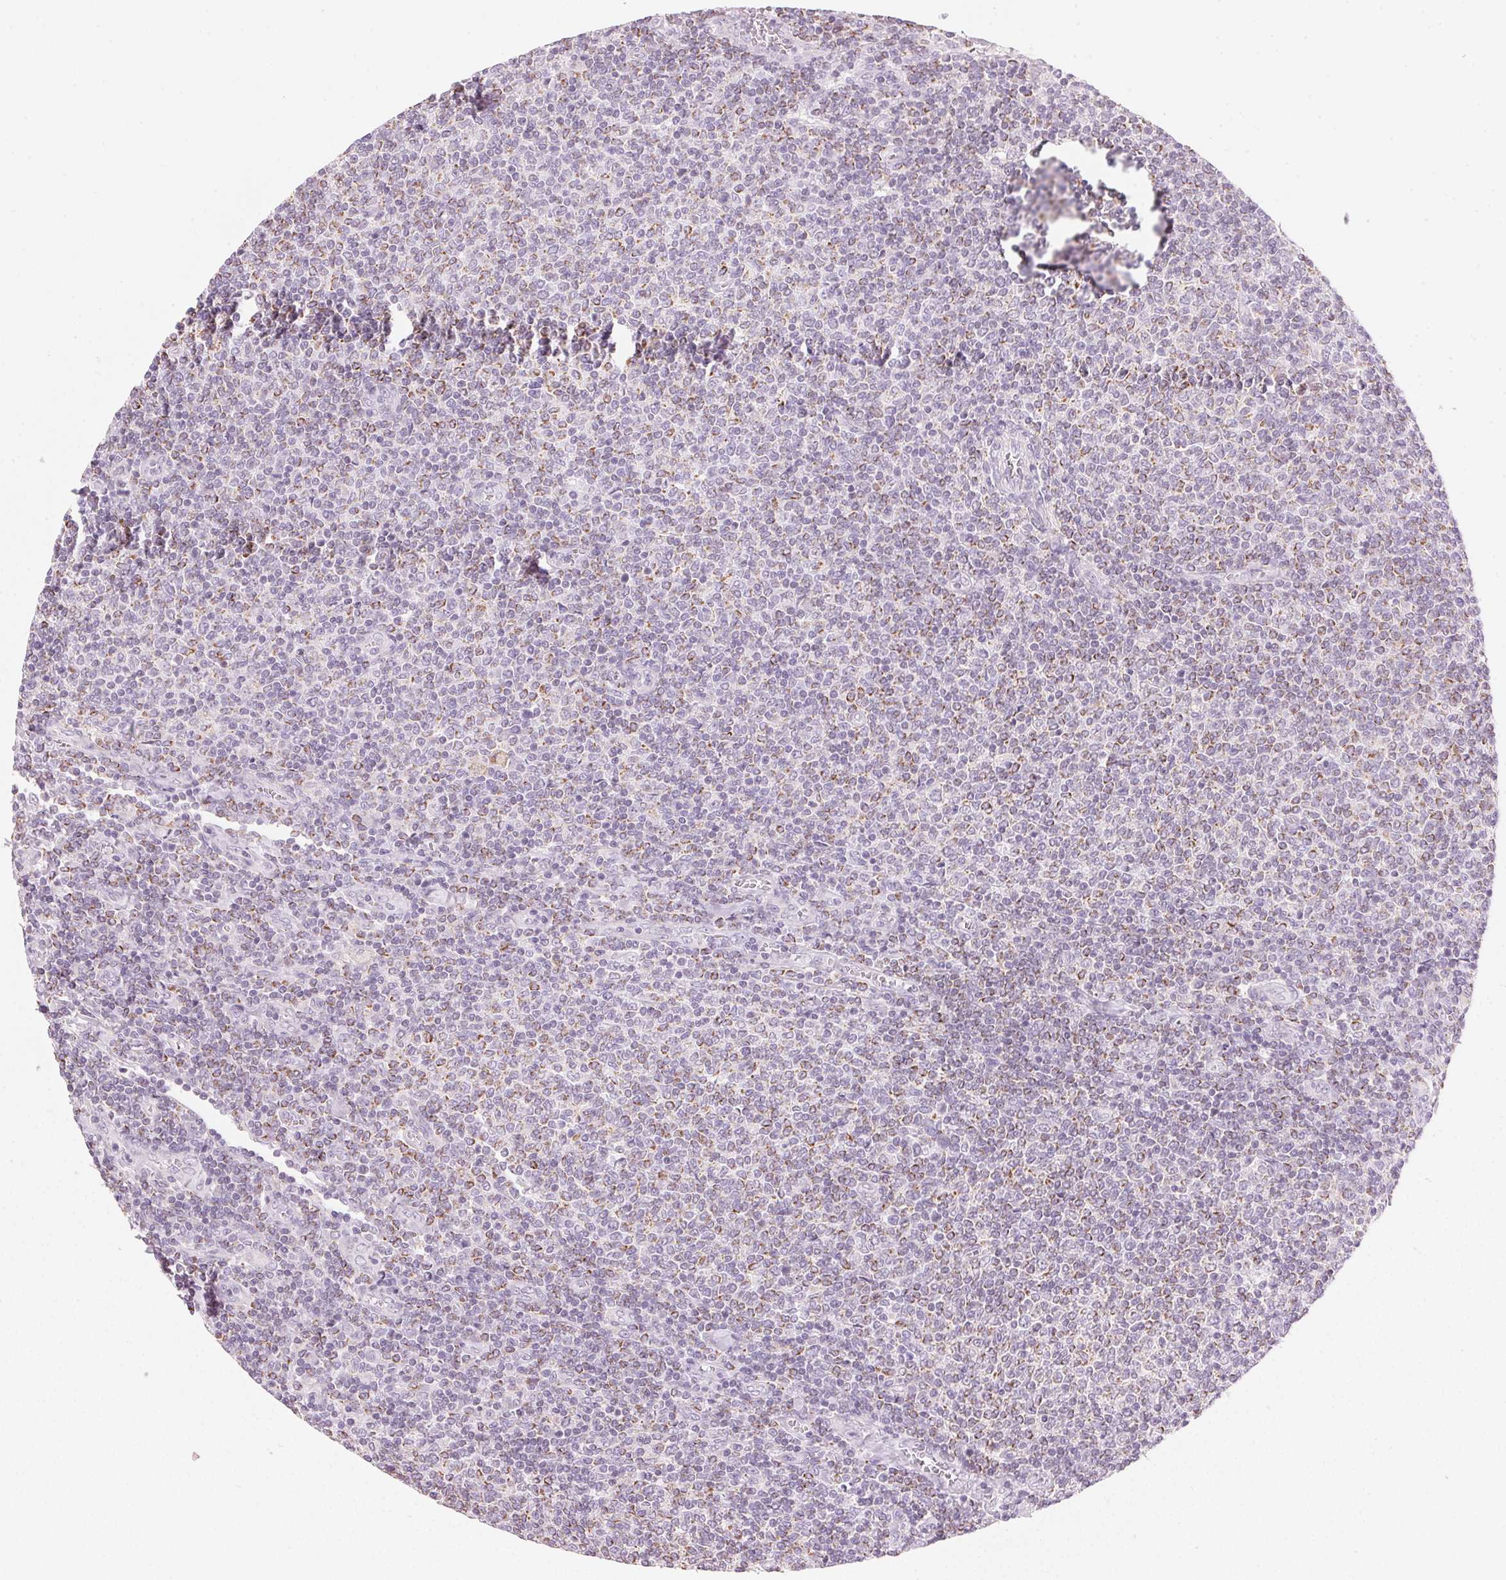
{"staining": {"intensity": "moderate", "quantity": "25%-75%", "location": "cytoplasmic/membranous"}, "tissue": "lymphoma", "cell_type": "Tumor cells", "image_type": "cancer", "snomed": [{"axis": "morphology", "description": "Malignant lymphoma, non-Hodgkin's type, Low grade"}, {"axis": "topography", "description": "Lymph node"}], "caption": "Moderate cytoplasmic/membranous positivity is seen in about 25%-75% of tumor cells in malignant lymphoma, non-Hodgkin's type (low-grade). (brown staining indicates protein expression, while blue staining denotes nuclei).", "gene": "HOXB13", "patient": {"sex": "male", "age": 52}}